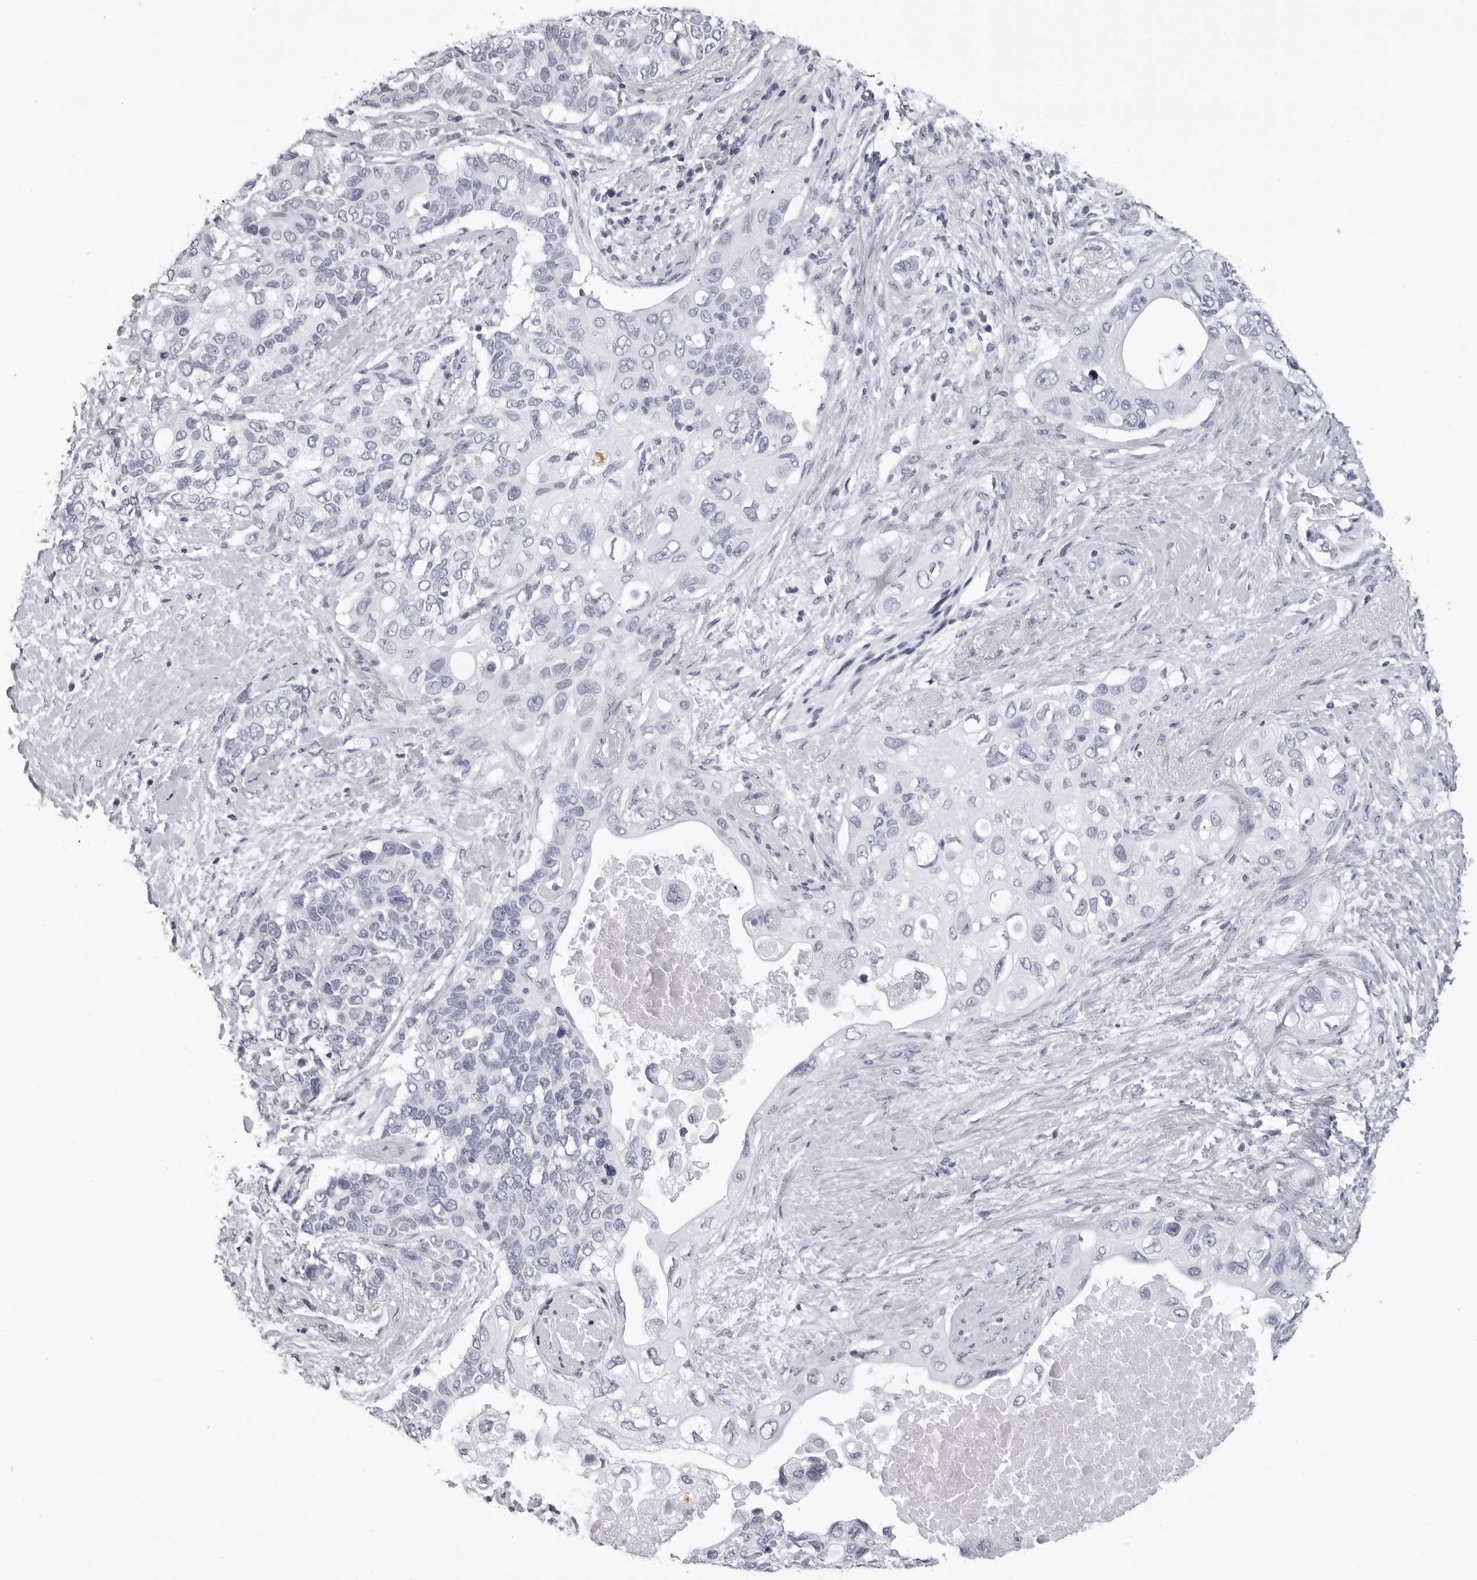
{"staining": {"intensity": "negative", "quantity": "none", "location": "none"}, "tissue": "pancreatic cancer", "cell_type": "Tumor cells", "image_type": "cancer", "snomed": [{"axis": "morphology", "description": "Adenocarcinoma, NOS"}, {"axis": "topography", "description": "Pancreas"}], "caption": "Human adenocarcinoma (pancreatic) stained for a protein using IHC displays no expression in tumor cells.", "gene": "LGALS4", "patient": {"sex": "female", "age": 56}}